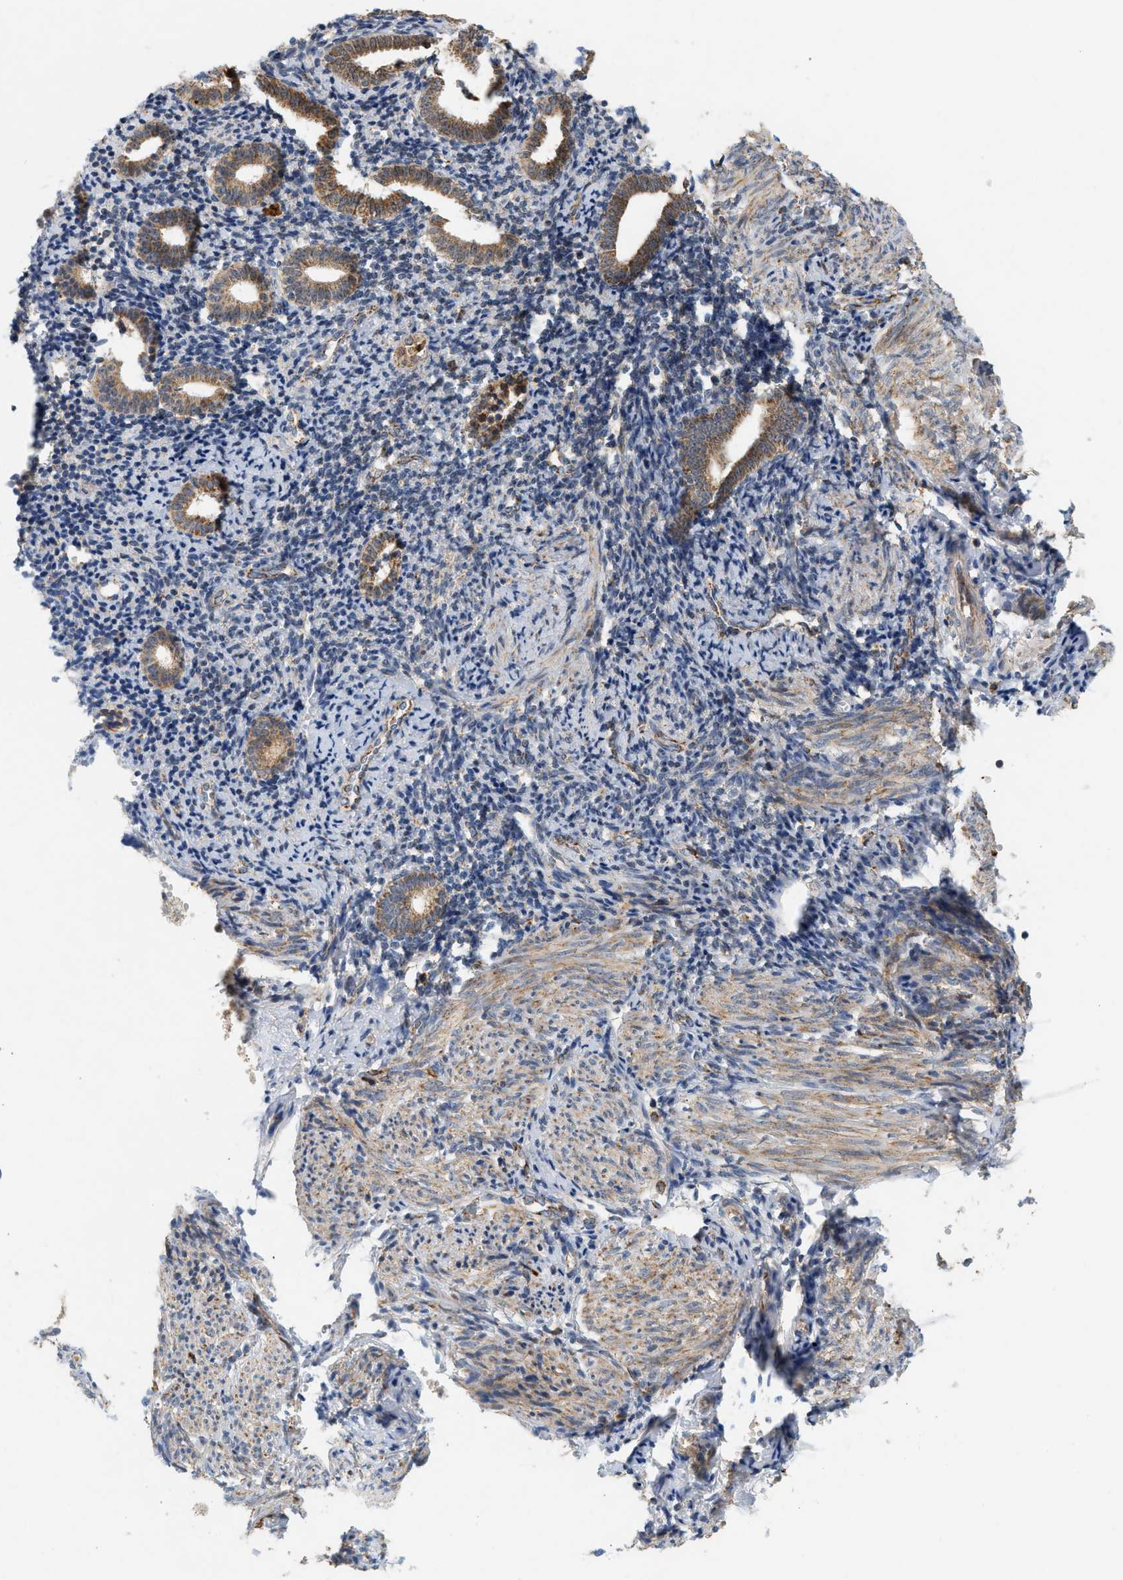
{"staining": {"intensity": "weak", "quantity": "25%-75%", "location": "cytoplasmic/membranous"}, "tissue": "endometrium", "cell_type": "Cells in endometrial stroma", "image_type": "normal", "snomed": [{"axis": "morphology", "description": "Normal tissue, NOS"}, {"axis": "topography", "description": "Endometrium"}], "caption": "Immunohistochemistry (DAB (3,3'-diaminobenzidine)) staining of benign endometrium displays weak cytoplasmic/membranous protein positivity in about 25%-75% of cells in endometrial stroma.", "gene": "MCU", "patient": {"sex": "female", "age": 50}}